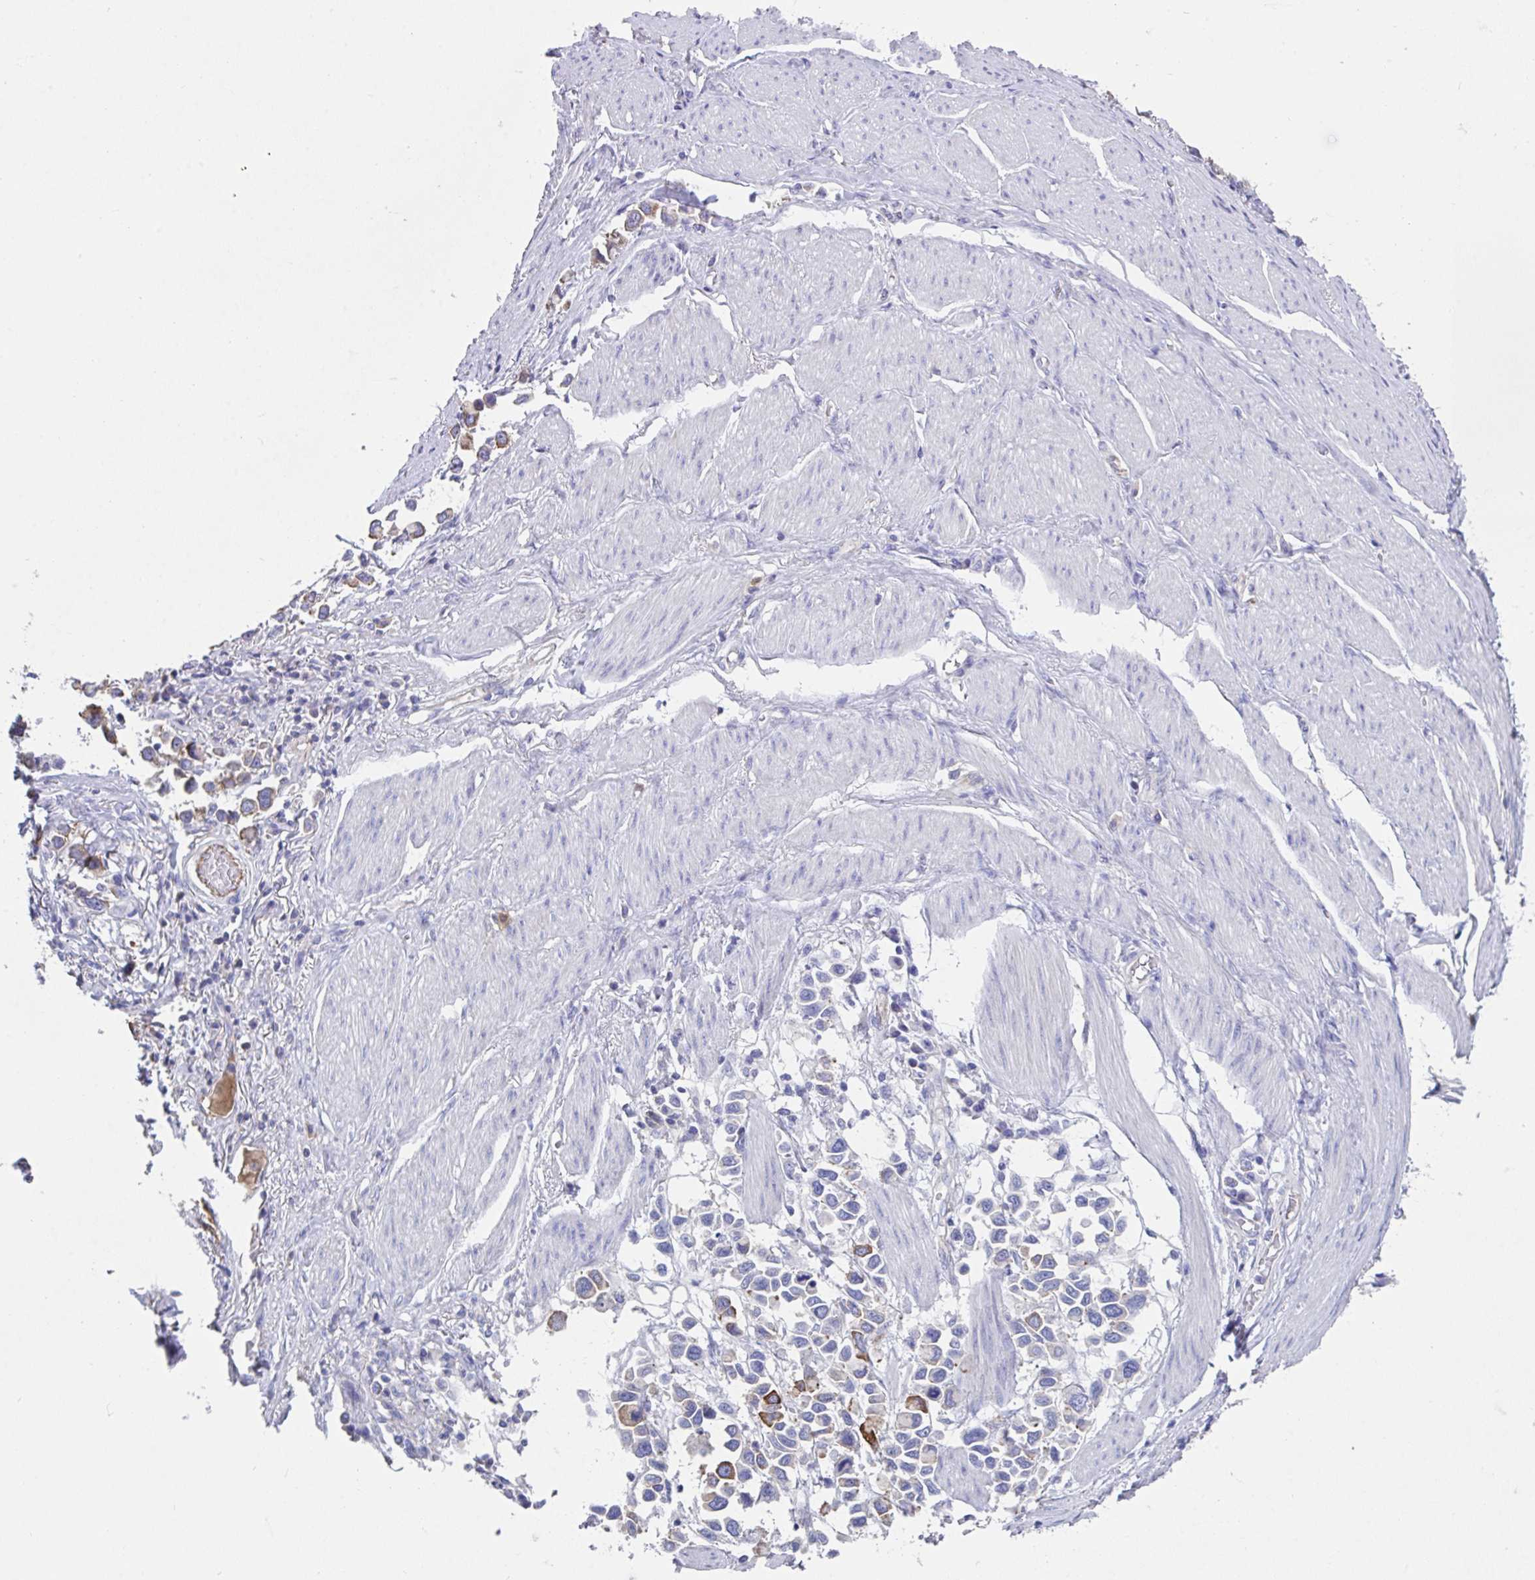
{"staining": {"intensity": "strong", "quantity": "<25%", "location": "cytoplasmic/membranous"}, "tissue": "stomach cancer", "cell_type": "Tumor cells", "image_type": "cancer", "snomed": [{"axis": "morphology", "description": "Adenocarcinoma, NOS"}, {"axis": "topography", "description": "Stomach"}], "caption": "Strong cytoplasmic/membranous positivity is seen in approximately <25% of tumor cells in adenocarcinoma (stomach). (IHC, brightfield microscopy, high magnification).", "gene": "ZNF813", "patient": {"sex": "female", "age": 81}}